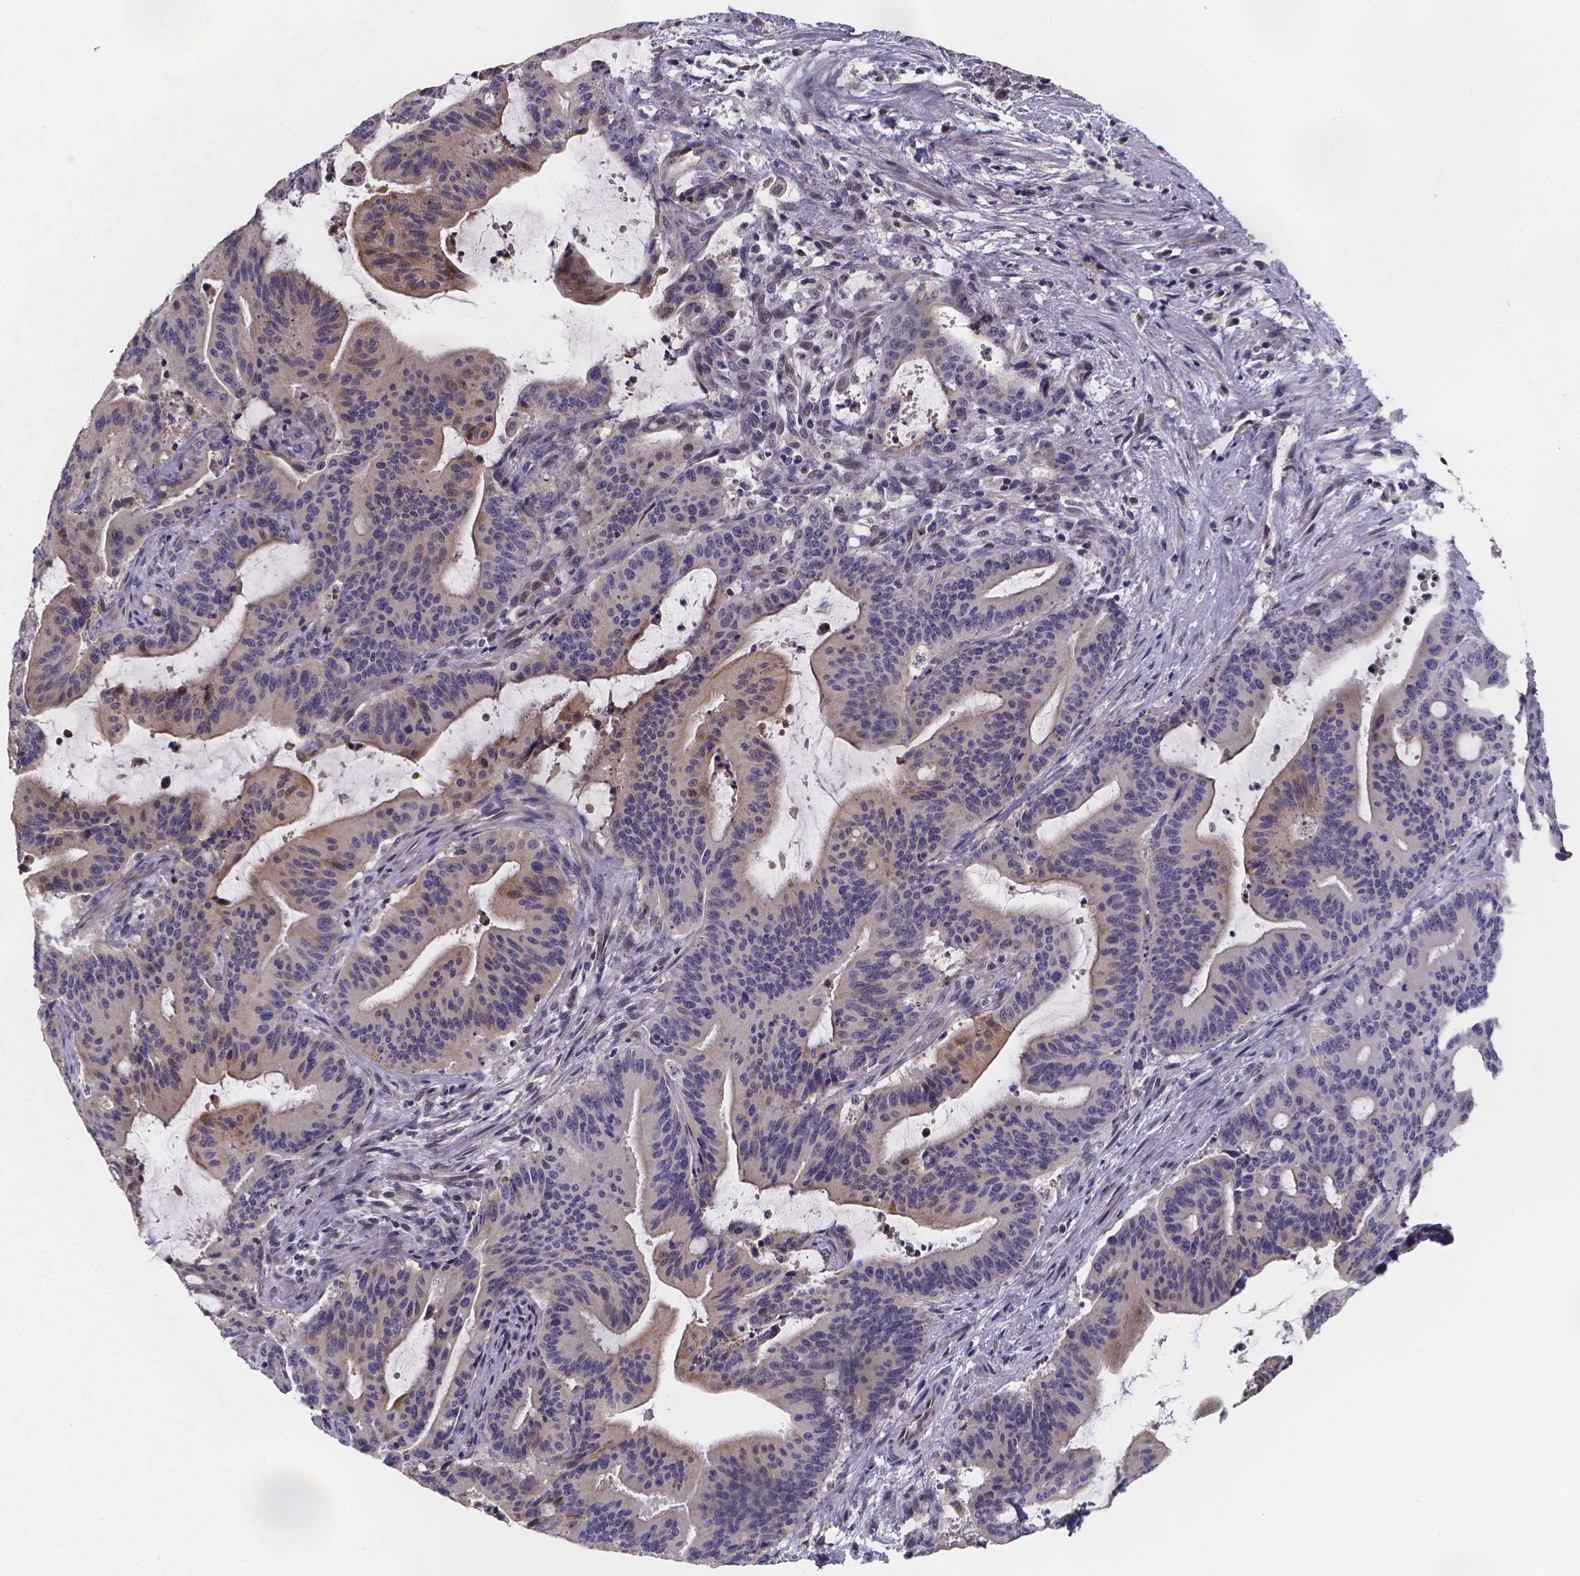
{"staining": {"intensity": "weak", "quantity": "<25%", "location": "cytoplasmic/membranous"}, "tissue": "liver cancer", "cell_type": "Tumor cells", "image_type": "cancer", "snomed": [{"axis": "morphology", "description": "Cholangiocarcinoma"}, {"axis": "topography", "description": "Liver"}], "caption": "High magnification brightfield microscopy of liver cancer stained with DAB (3,3'-diaminobenzidine) (brown) and counterstained with hematoxylin (blue): tumor cells show no significant expression.", "gene": "PAH", "patient": {"sex": "female", "age": 73}}